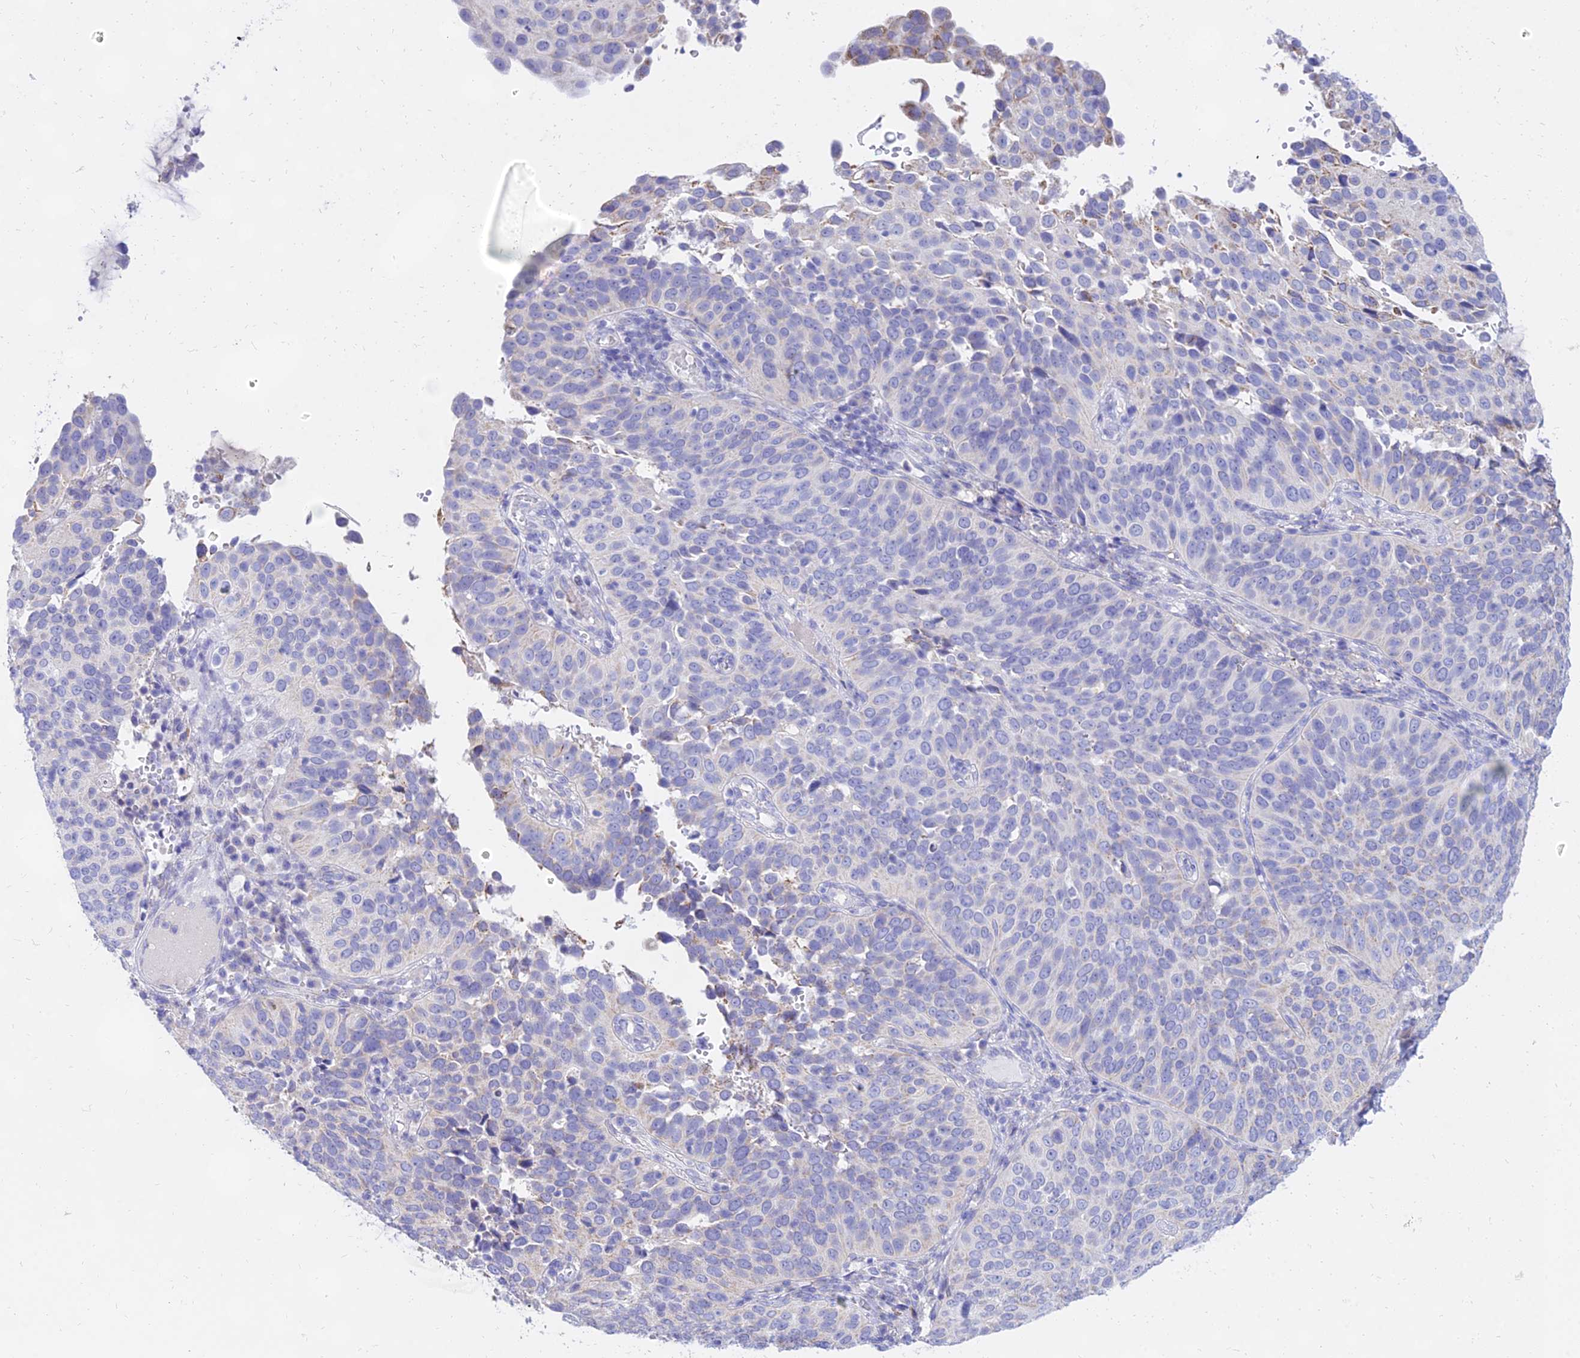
{"staining": {"intensity": "negative", "quantity": "none", "location": "none"}, "tissue": "cervical cancer", "cell_type": "Tumor cells", "image_type": "cancer", "snomed": [{"axis": "morphology", "description": "Squamous cell carcinoma, NOS"}, {"axis": "topography", "description": "Cervix"}], "caption": "Cervical squamous cell carcinoma stained for a protein using IHC reveals no positivity tumor cells.", "gene": "PKN3", "patient": {"sex": "female", "age": 36}}